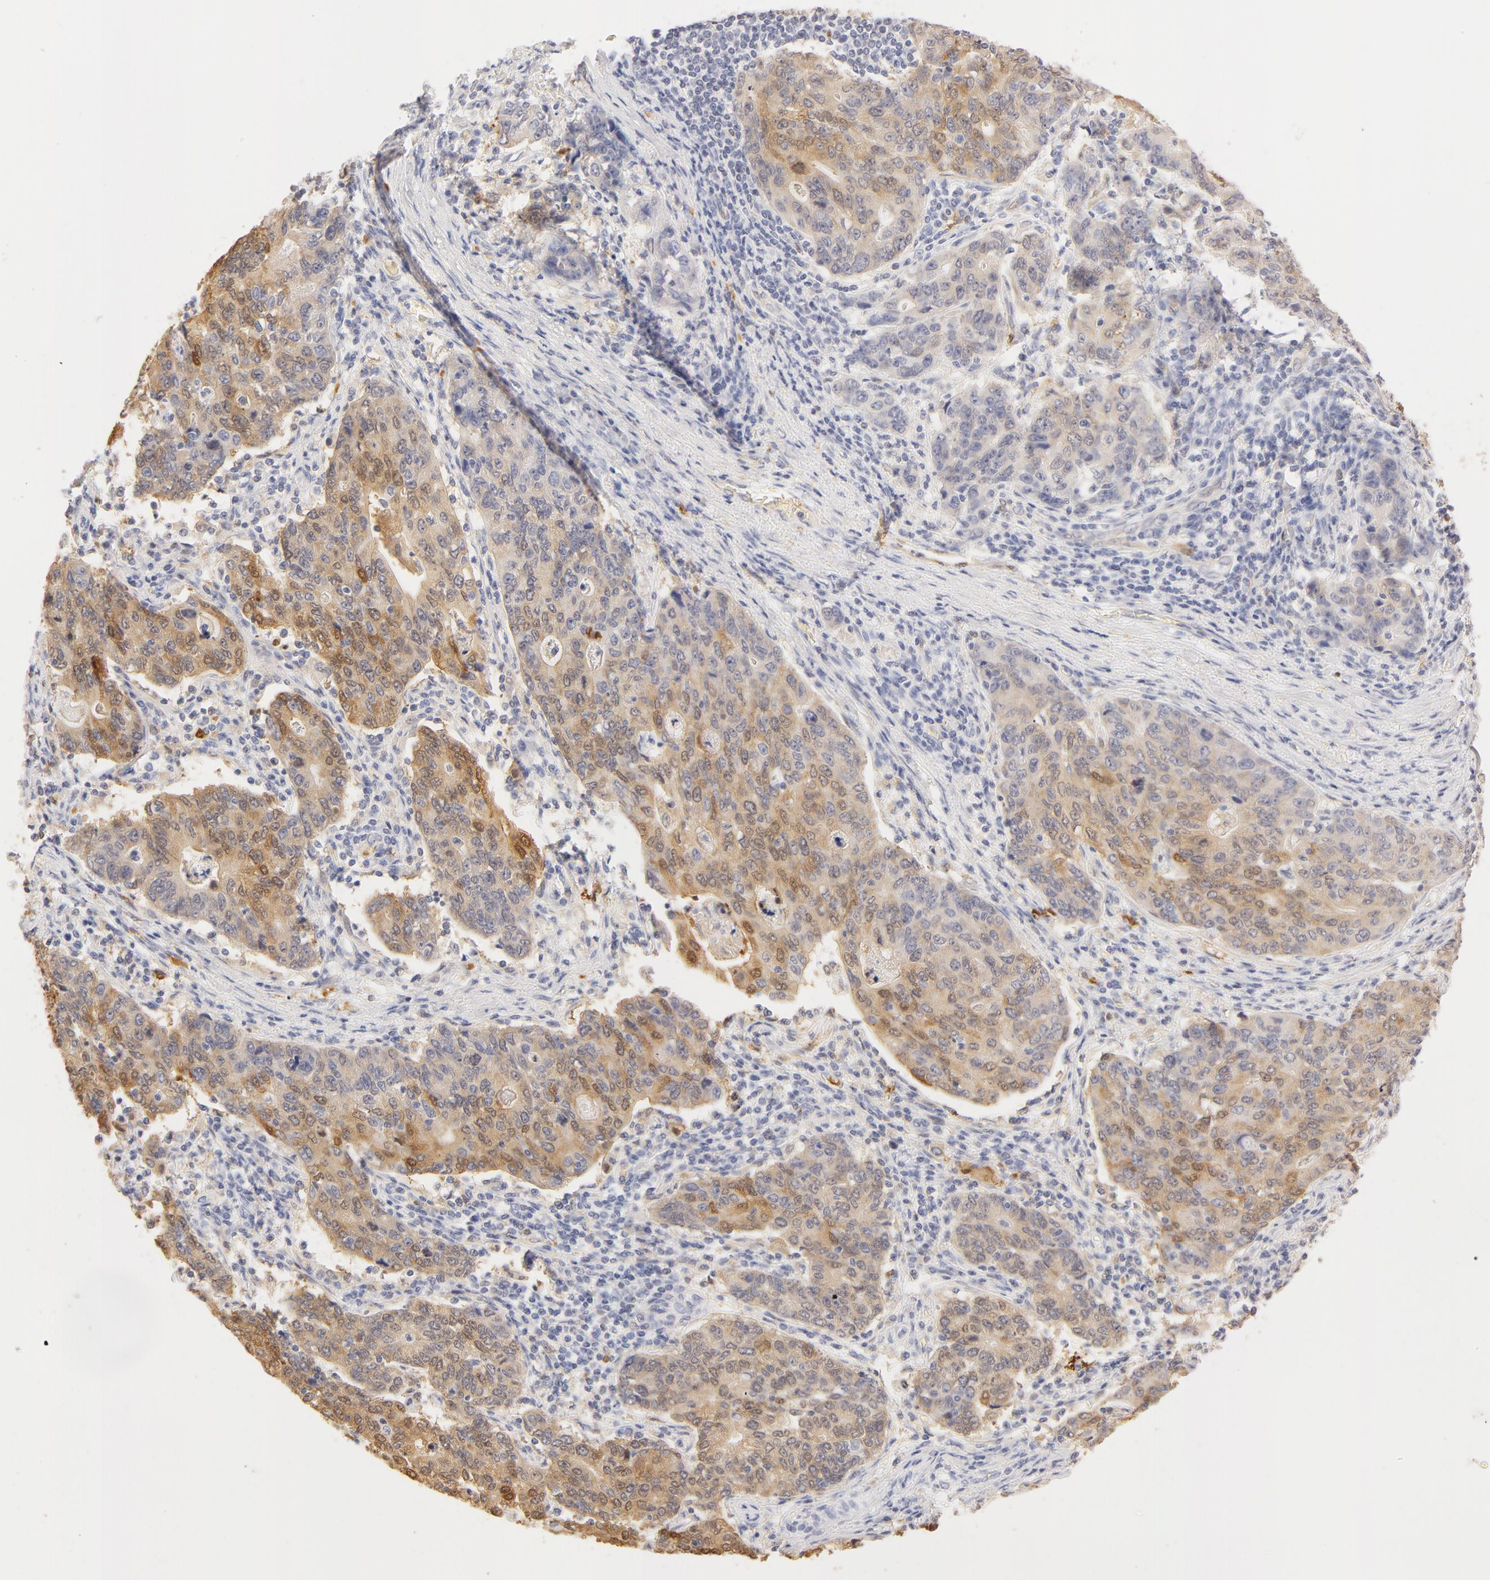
{"staining": {"intensity": "weak", "quantity": "<25%", "location": "nuclear"}, "tissue": "stomach cancer", "cell_type": "Tumor cells", "image_type": "cancer", "snomed": [{"axis": "morphology", "description": "Adenocarcinoma, NOS"}, {"axis": "topography", "description": "Esophagus"}, {"axis": "topography", "description": "Stomach"}], "caption": "Immunohistochemistry of adenocarcinoma (stomach) reveals no staining in tumor cells.", "gene": "CA2", "patient": {"sex": "male", "age": 74}}